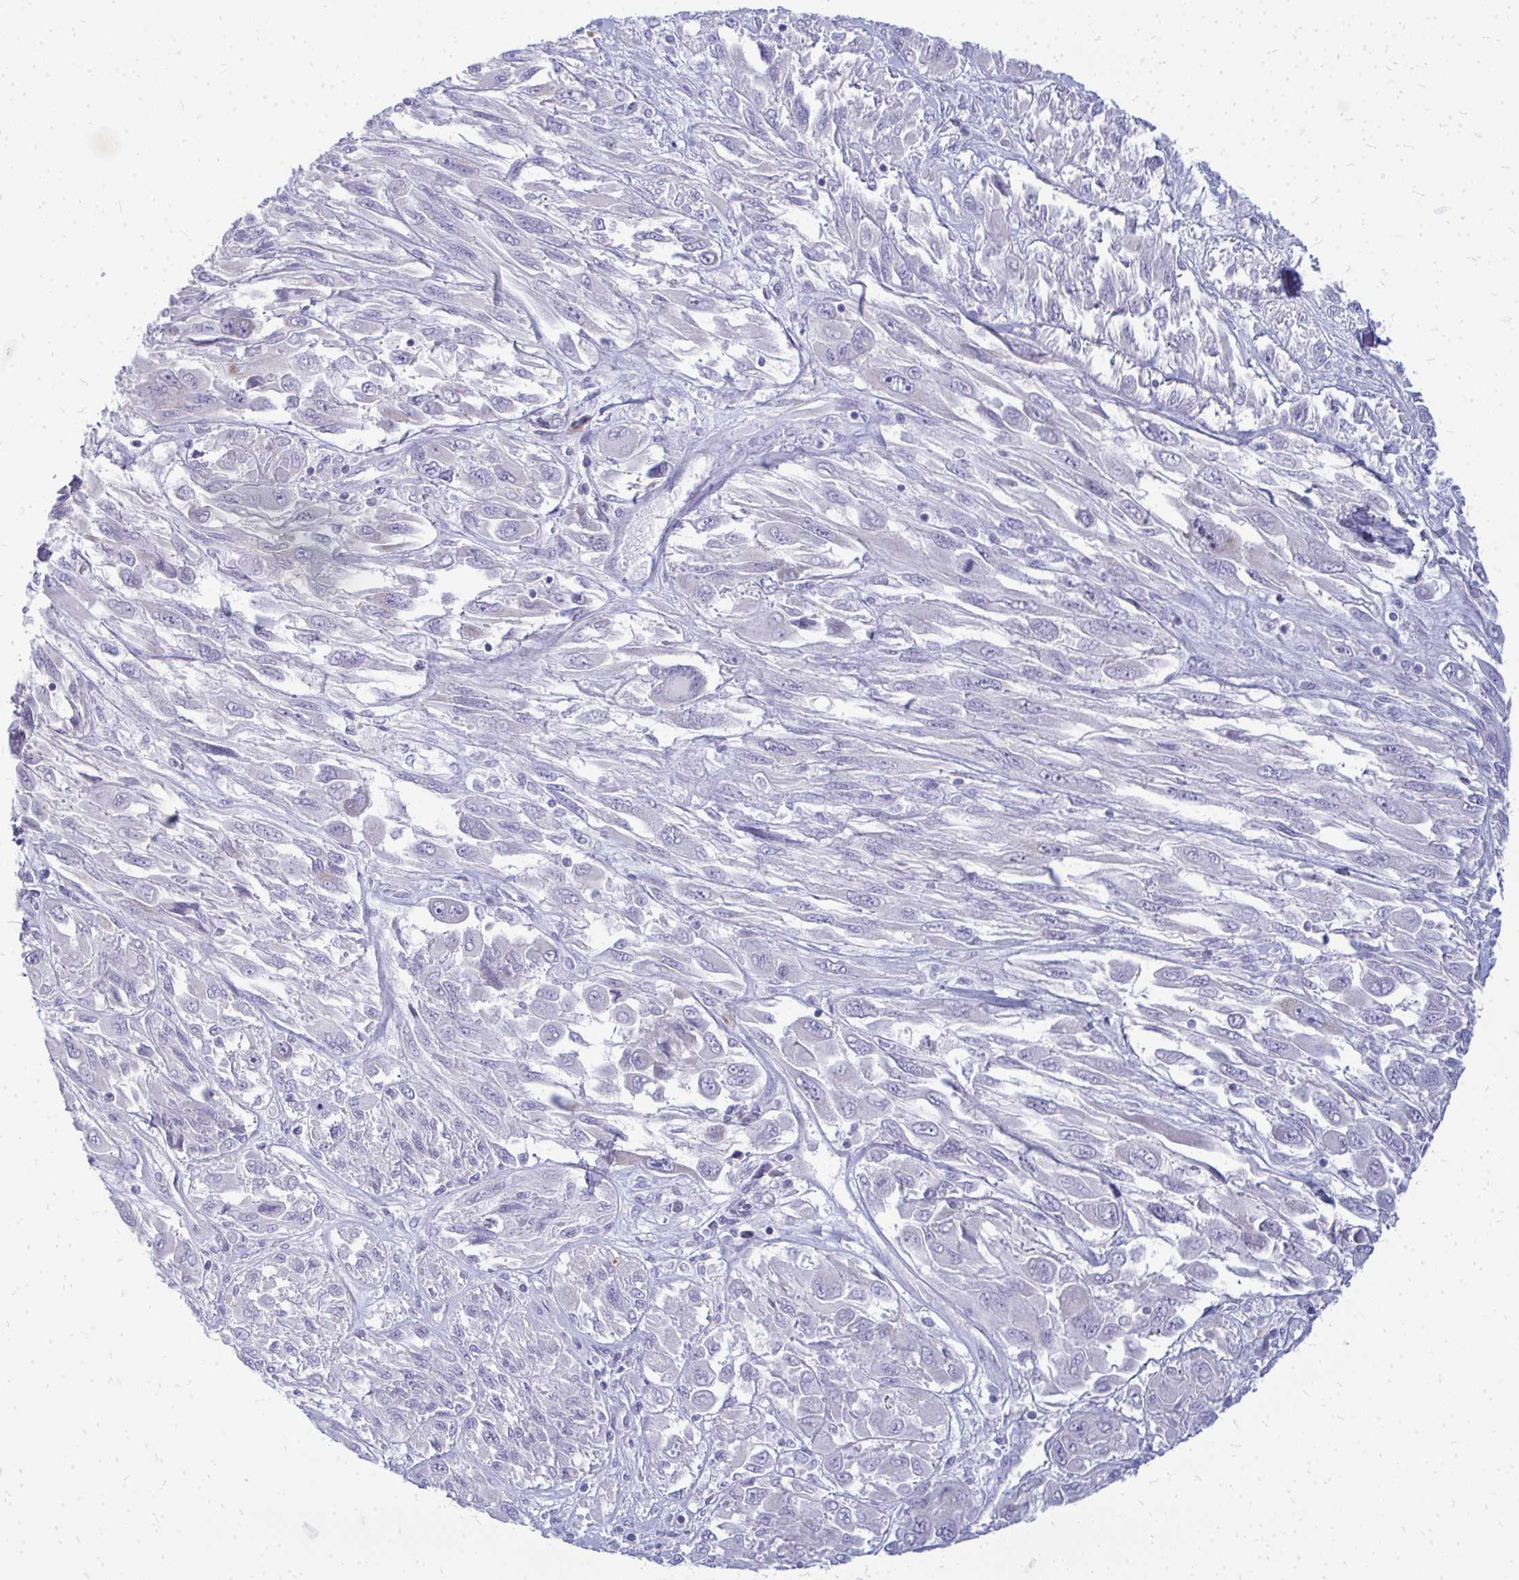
{"staining": {"intensity": "negative", "quantity": "none", "location": "none"}, "tissue": "melanoma", "cell_type": "Tumor cells", "image_type": "cancer", "snomed": [{"axis": "morphology", "description": "Malignant melanoma, NOS"}, {"axis": "topography", "description": "Skin"}], "caption": "This is an IHC micrograph of malignant melanoma. There is no expression in tumor cells.", "gene": "TSPEAR", "patient": {"sex": "female", "age": 91}}